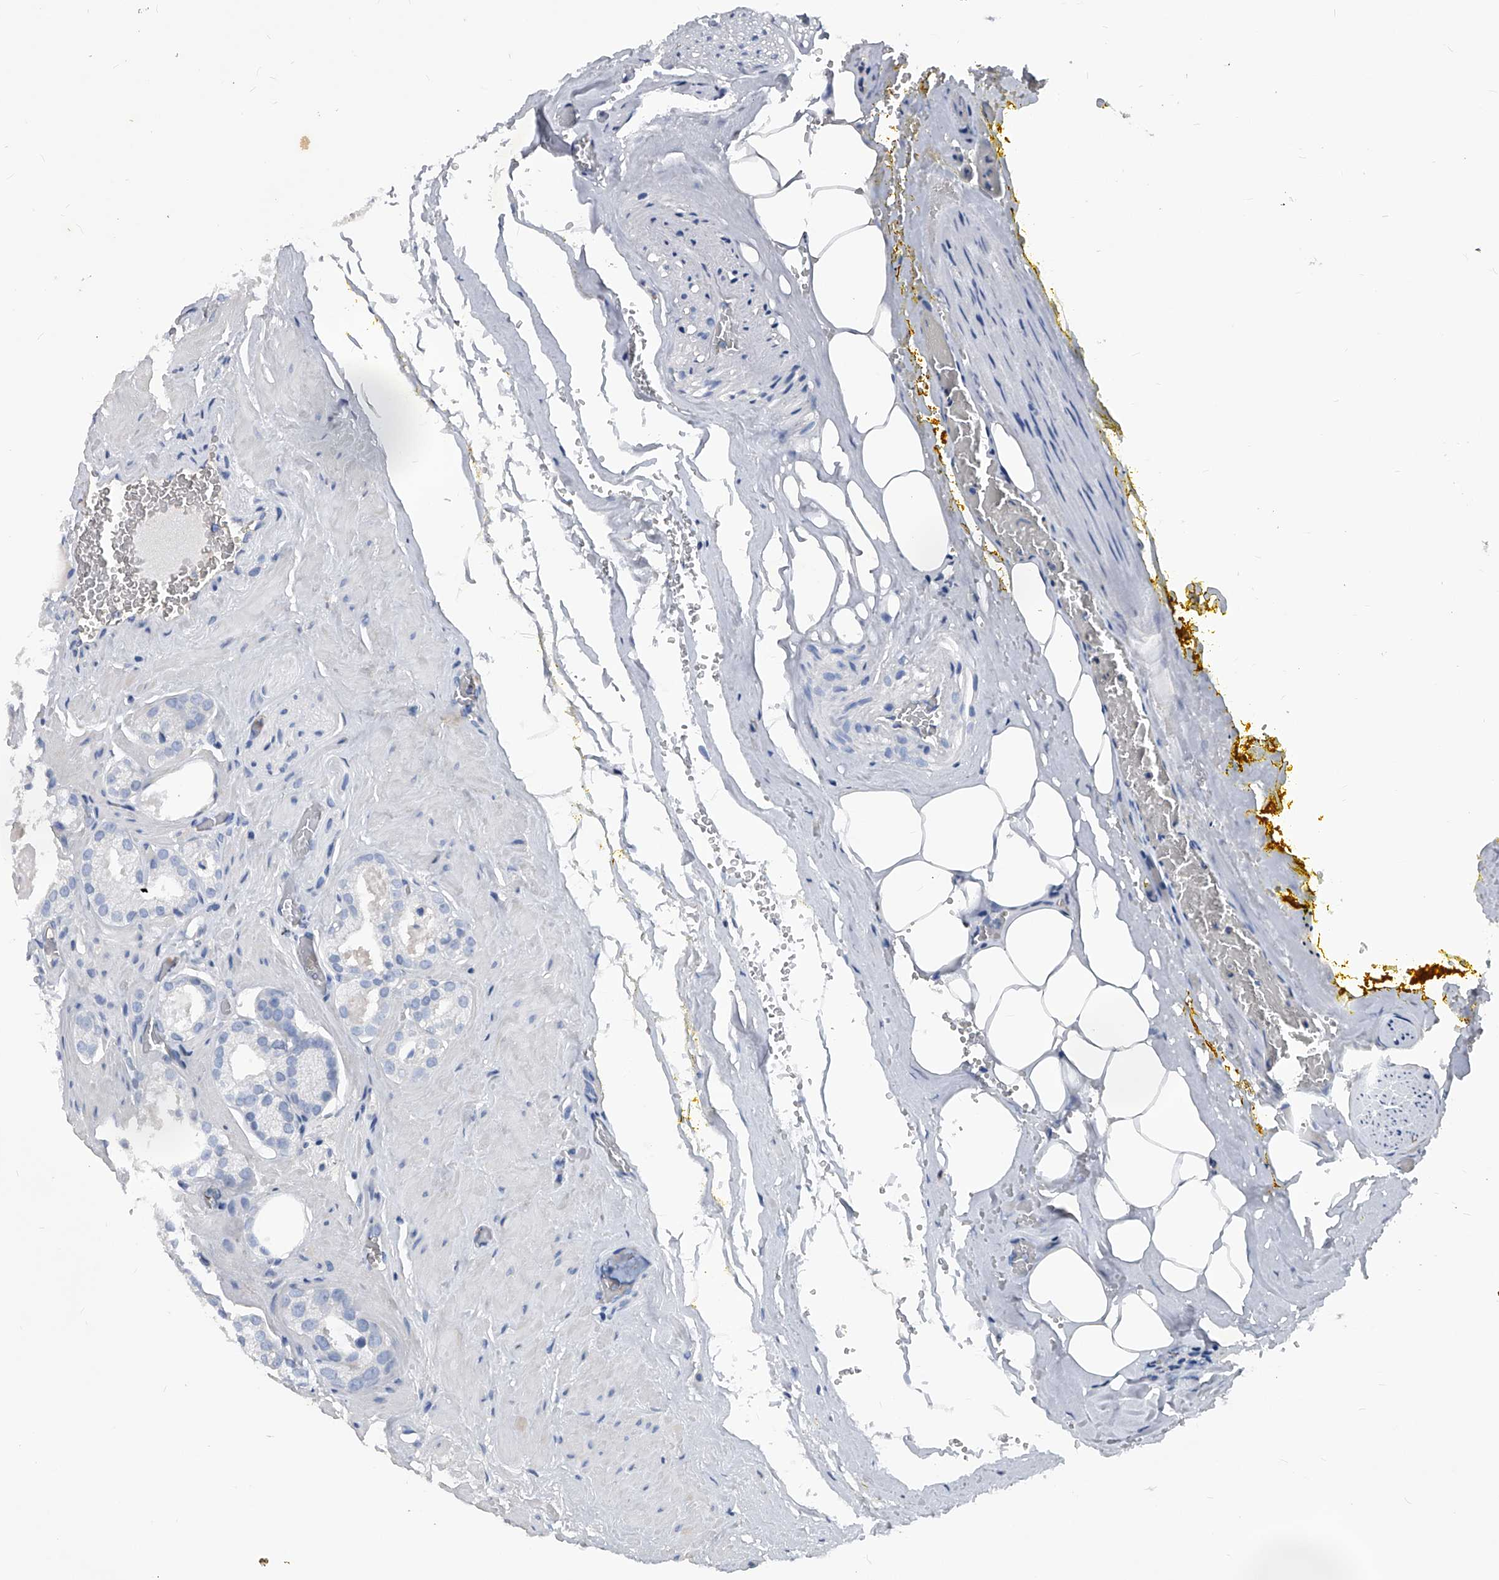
{"staining": {"intensity": "negative", "quantity": "none", "location": "none"}, "tissue": "prostate cancer", "cell_type": "Tumor cells", "image_type": "cancer", "snomed": [{"axis": "morphology", "description": "Adenocarcinoma, High grade"}, {"axis": "topography", "description": "Prostate"}], "caption": "The photomicrograph demonstrates no staining of tumor cells in prostate cancer (high-grade adenocarcinoma).", "gene": "HOMER3", "patient": {"sex": "male", "age": 64}}